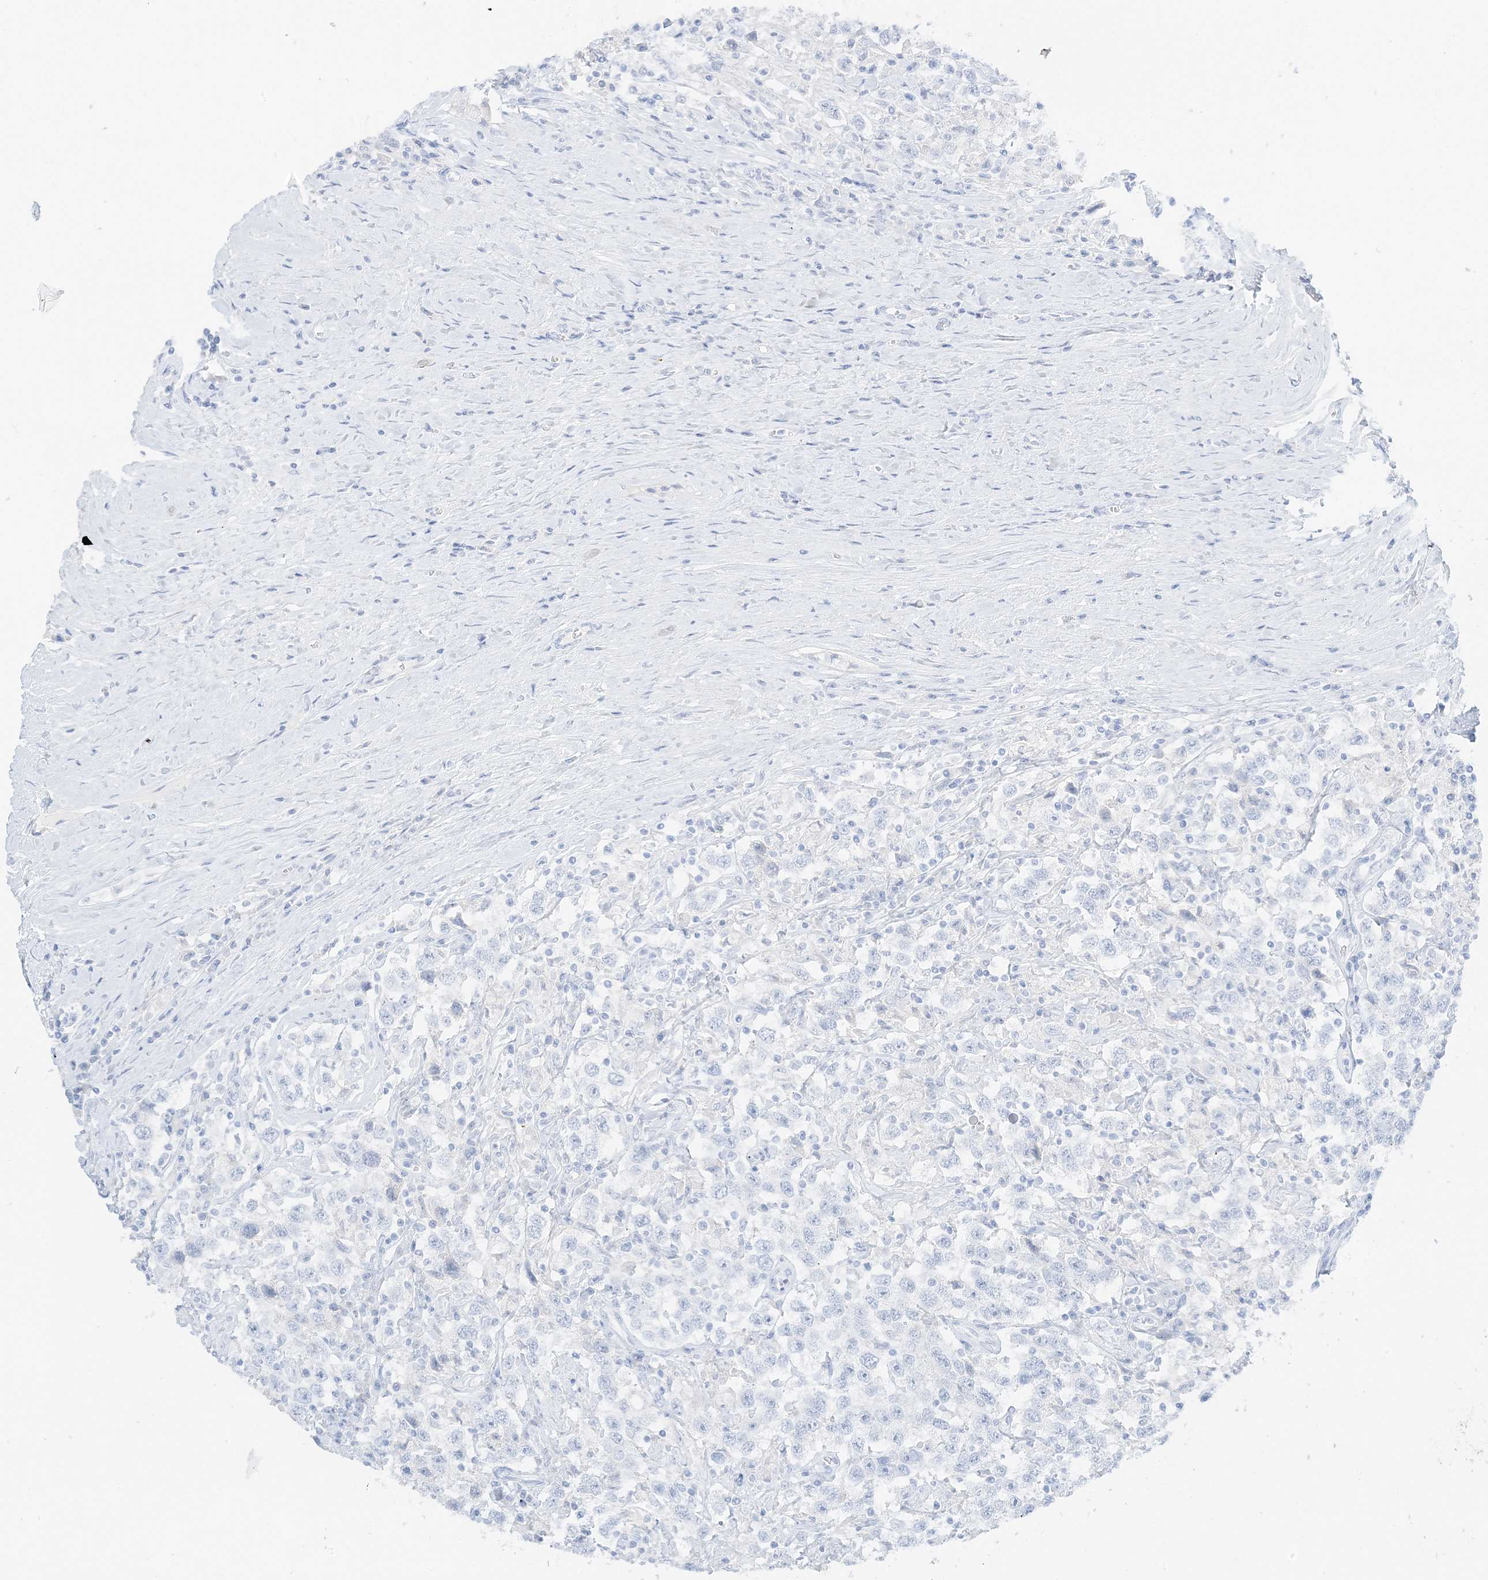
{"staining": {"intensity": "negative", "quantity": "none", "location": "none"}, "tissue": "testis cancer", "cell_type": "Tumor cells", "image_type": "cancer", "snomed": [{"axis": "morphology", "description": "Seminoma, NOS"}, {"axis": "topography", "description": "Testis"}], "caption": "The immunohistochemistry (IHC) photomicrograph has no significant staining in tumor cells of seminoma (testis) tissue.", "gene": "SLC22A13", "patient": {"sex": "male", "age": 41}}